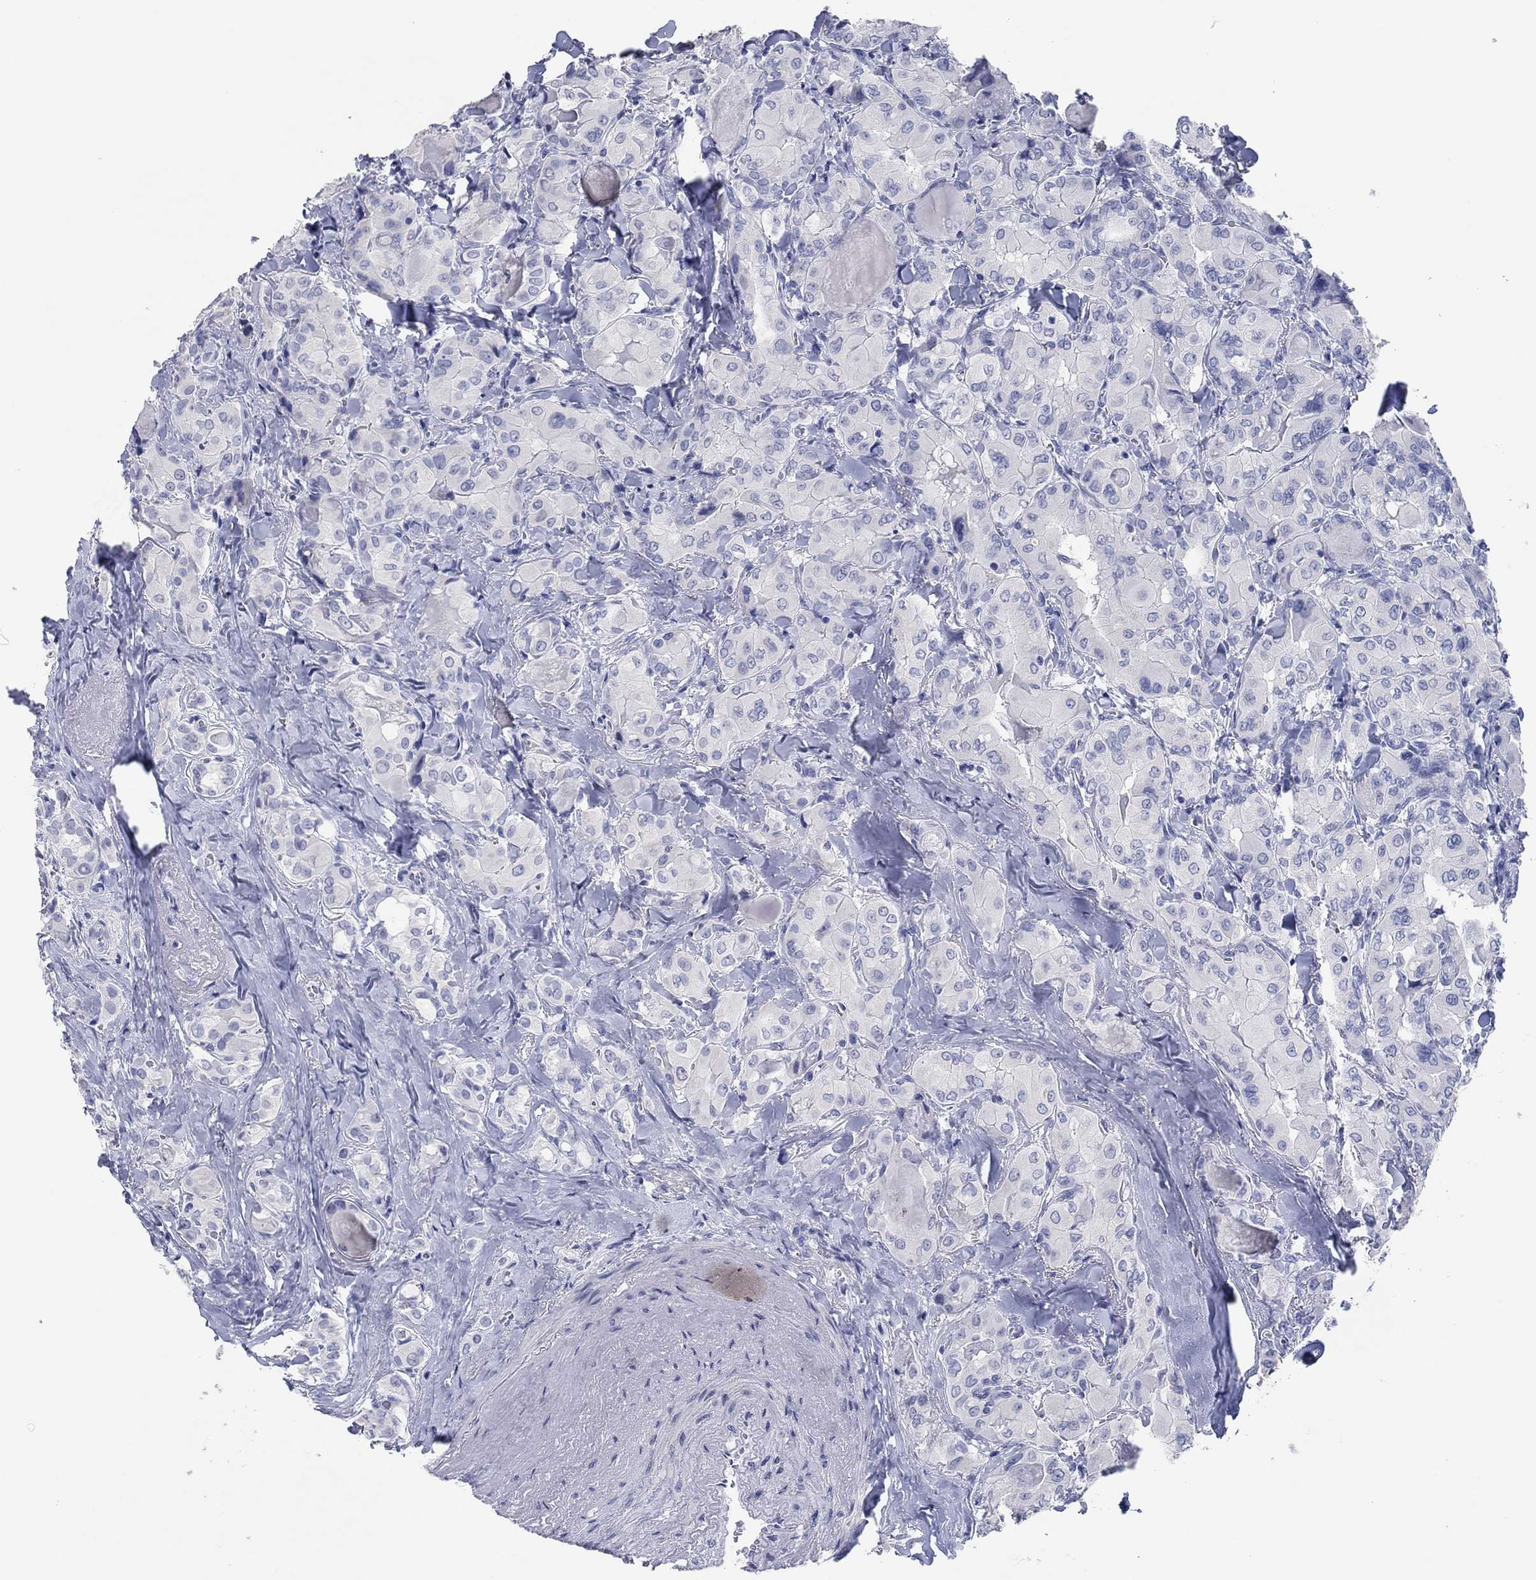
{"staining": {"intensity": "negative", "quantity": "none", "location": "none"}, "tissue": "thyroid cancer", "cell_type": "Tumor cells", "image_type": "cancer", "snomed": [{"axis": "morphology", "description": "Normal tissue, NOS"}, {"axis": "morphology", "description": "Papillary adenocarcinoma, NOS"}, {"axis": "topography", "description": "Thyroid gland"}], "caption": "Immunohistochemistry (IHC) photomicrograph of thyroid cancer (papillary adenocarcinoma) stained for a protein (brown), which demonstrates no expression in tumor cells.", "gene": "POU5F1", "patient": {"sex": "female", "age": 66}}